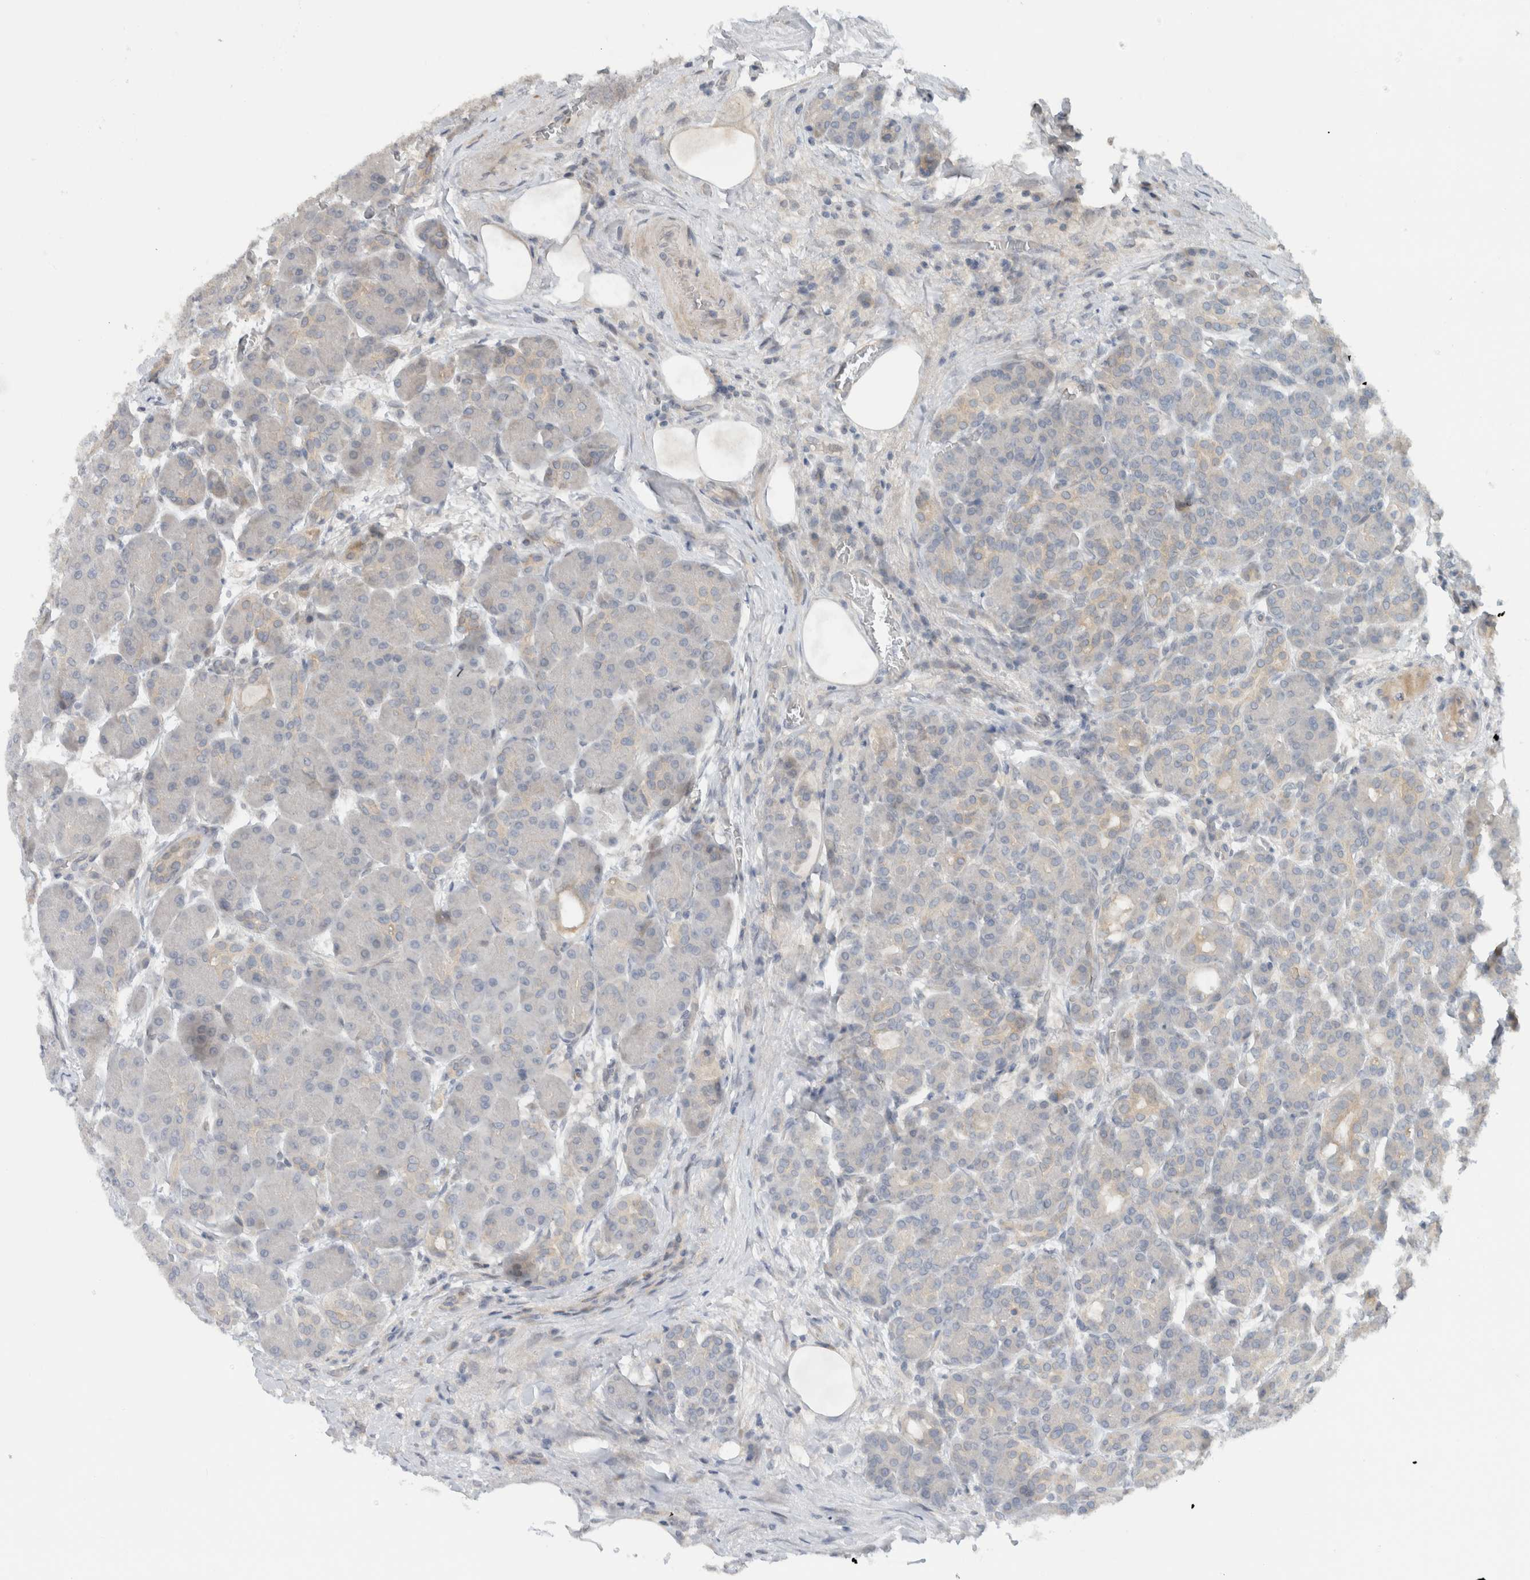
{"staining": {"intensity": "negative", "quantity": "none", "location": "none"}, "tissue": "pancreas", "cell_type": "Exocrine glandular cells", "image_type": "normal", "snomed": [{"axis": "morphology", "description": "Normal tissue, NOS"}, {"axis": "topography", "description": "Pancreas"}], "caption": "Human pancreas stained for a protein using IHC displays no positivity in exocrine glandular cells.", "gene": "ERCC6L2", "patient": {"sex": "male", "age": 63}}